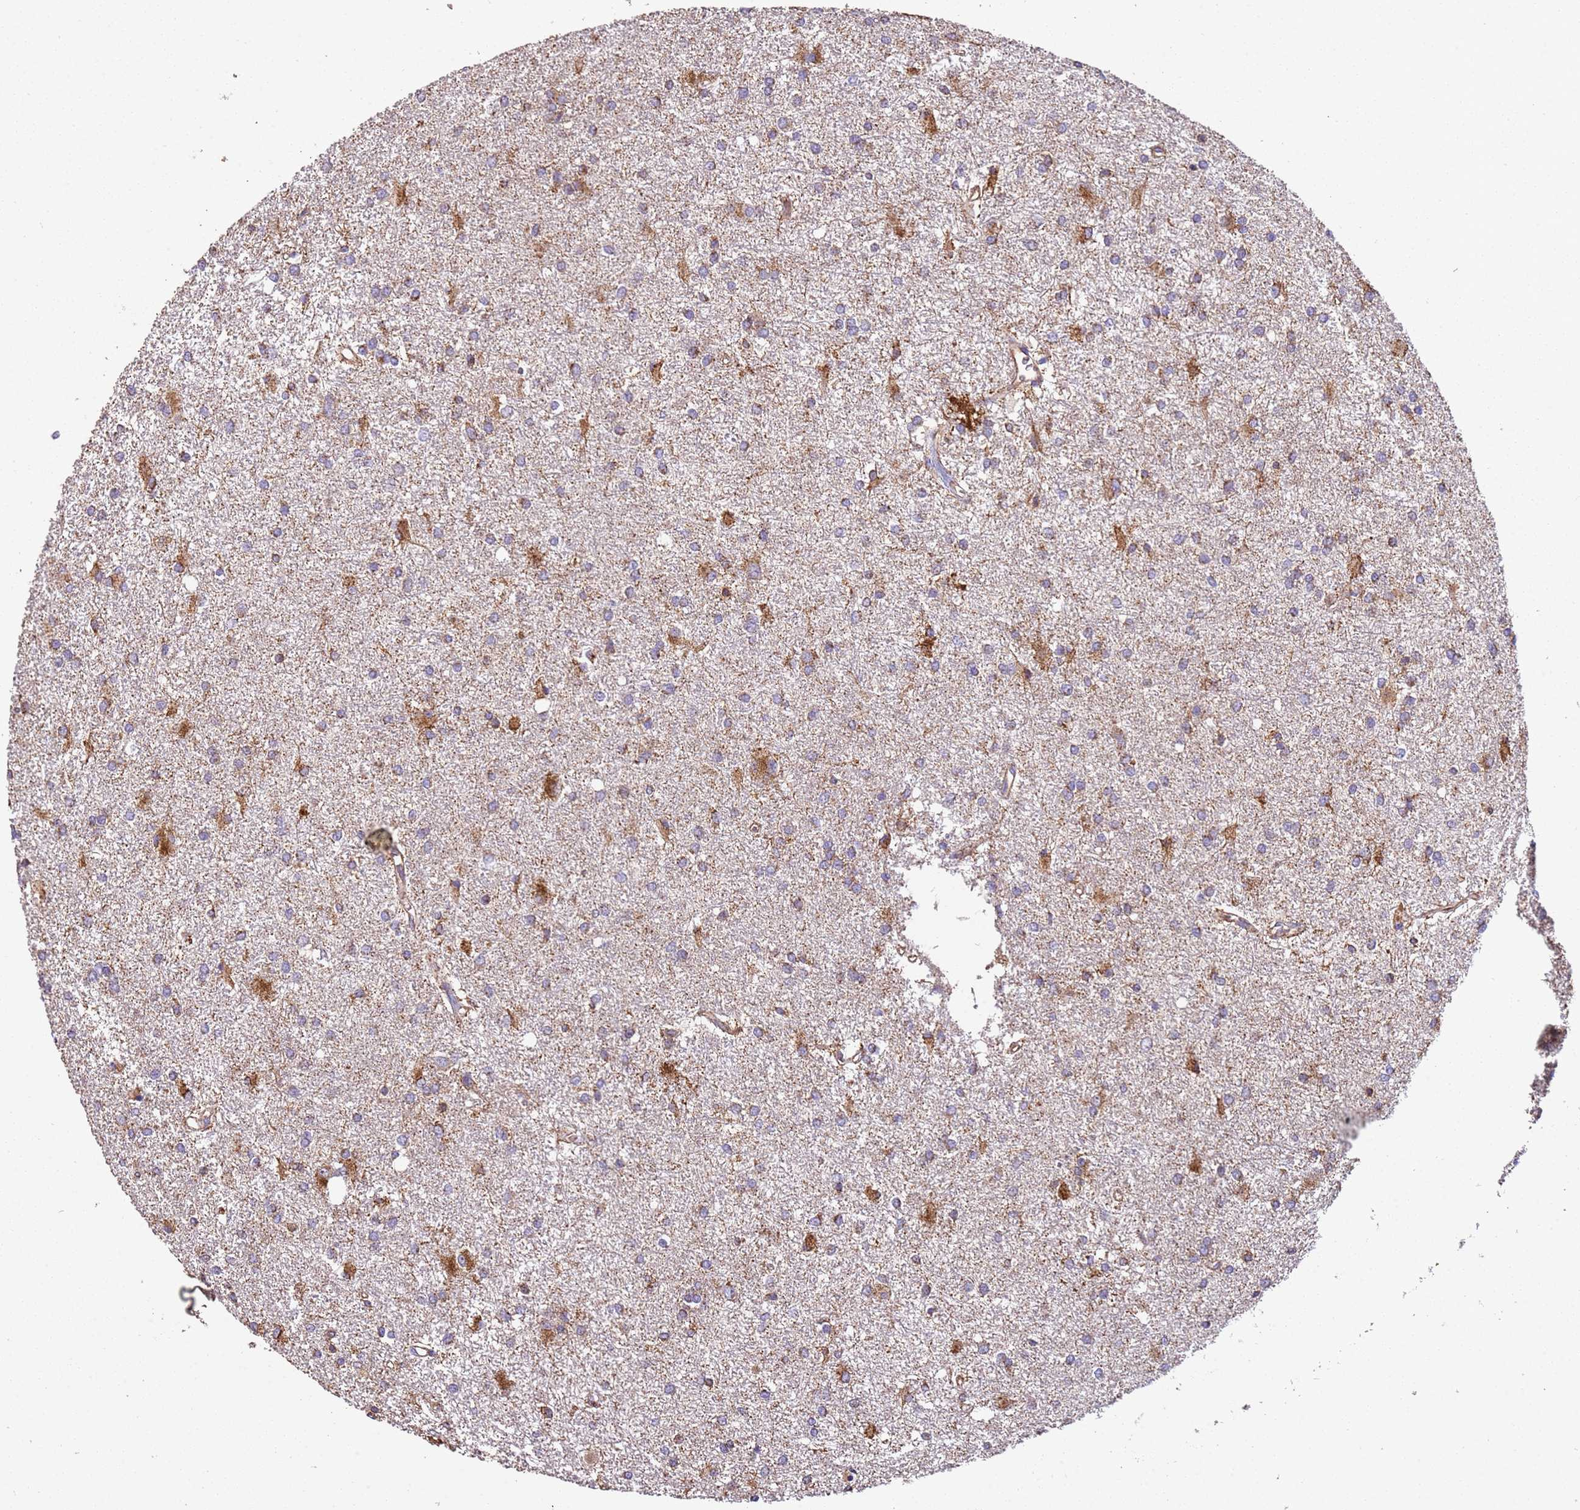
{"staining": {"intensity": "moderate", "quantity": "<25%", "location": "cytoplasmic/membranous"}, "tissue": "glioma", "cell_type": "Tumor cells", "image_type": "cancer", "snomed": [{"axis": "morphology", "description": "Glioma, malignant, High grade"}, {"axis": "topography", "description": "Brain"}], "caption": "Glioma stained with a protein marker reveals moderate staining in tumor cells.", "gene": "RMND5A", "patient": {"sex": "female", "age": 50}}